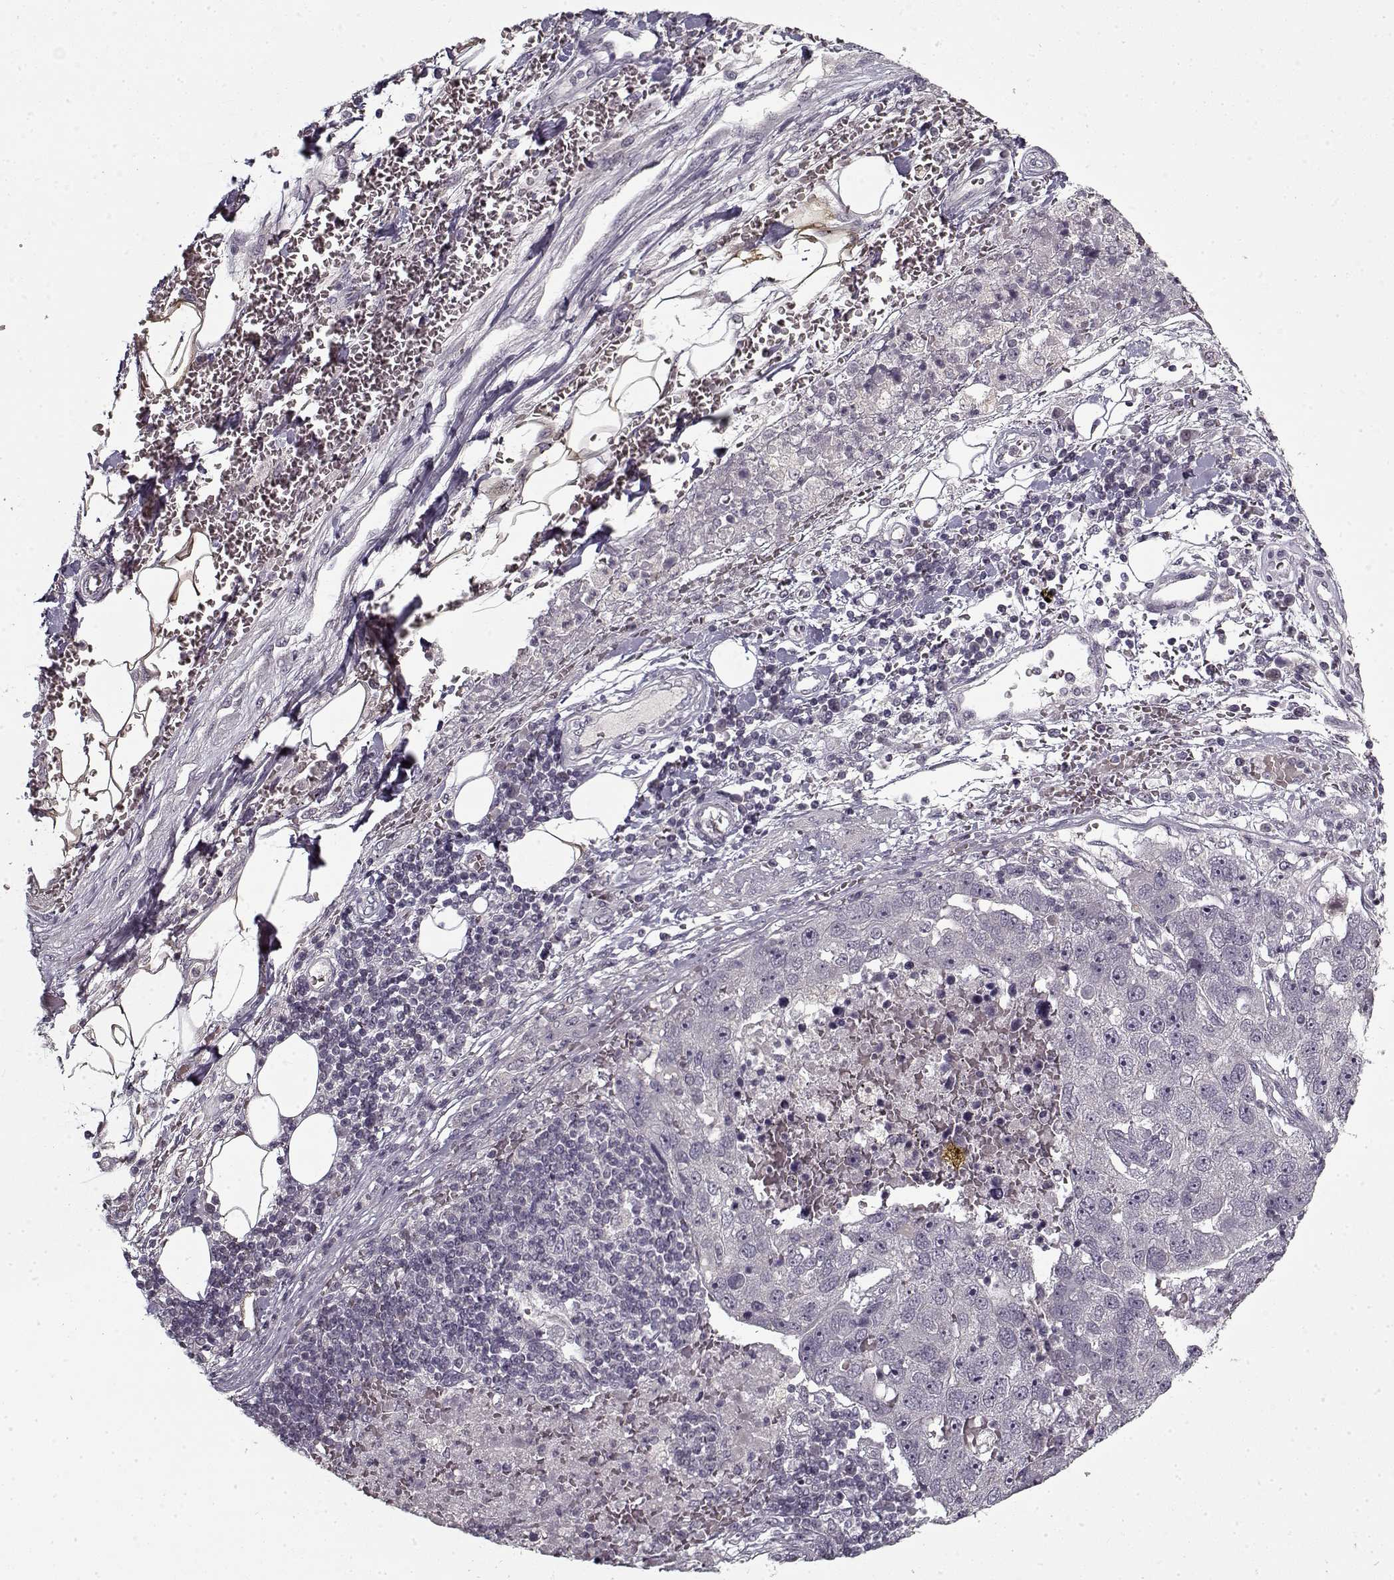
{"staining": {"intensity": "negative", "quantity": "none", "location": "none"}, "tissue": "pancreatic cancer", "cell_type": "Tumor cells", "image_type": "cancer", "snomed": [{"axis": "morphology", "description": "Adenocarcinoma, NOS"}, {"axis": "topography", "description": "Pancreas"}], "caption": "Human pancreatic cancer stained for a protein using immunohistochemistry reveals no expression in tumor cells.", "gene": "LAMA2", "patient": {"sex": "female", "age": 61}}